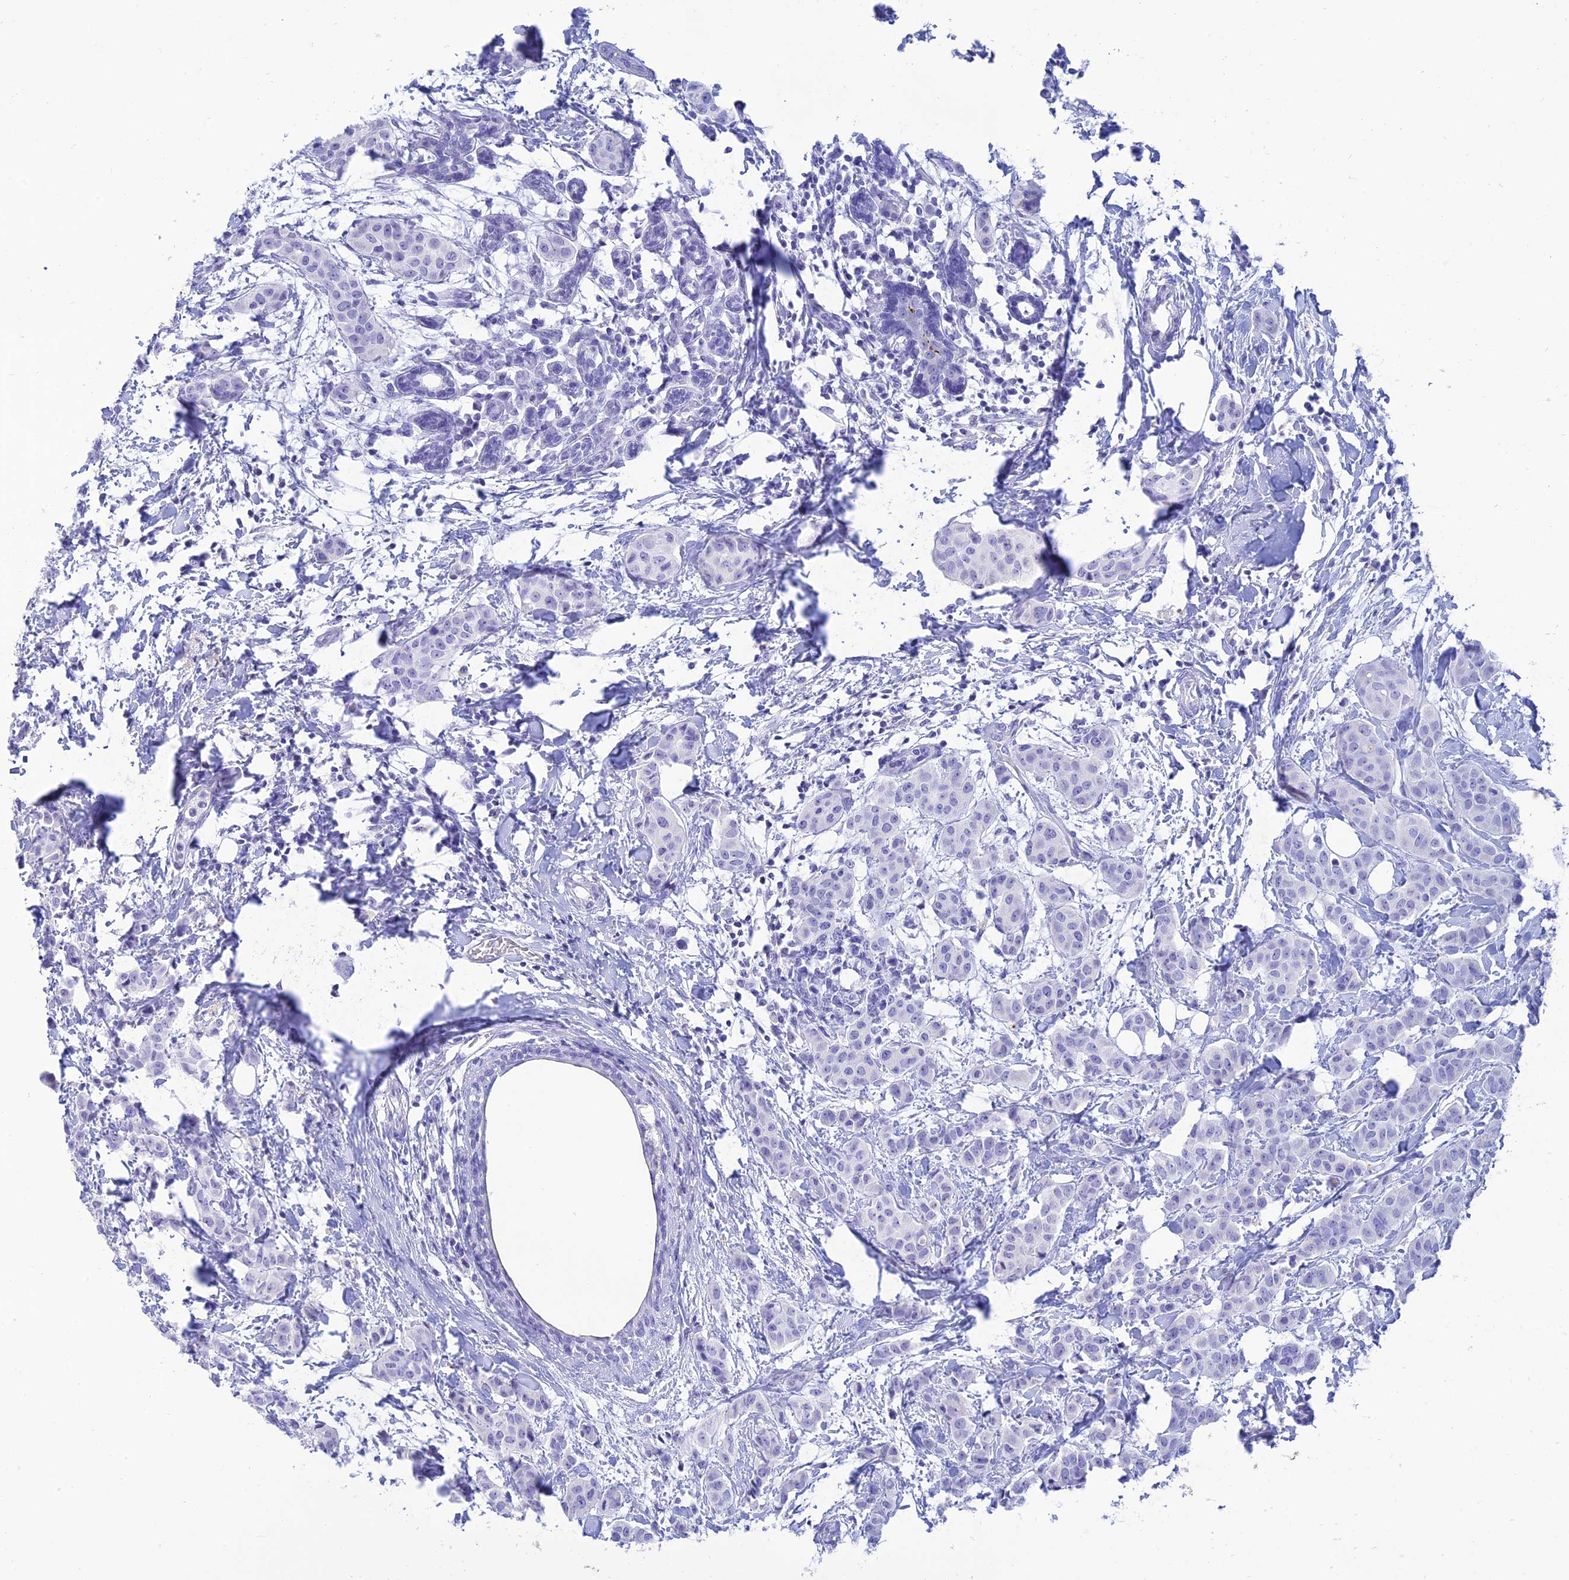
{"staining": {"intensity": "negative", "quantity": "none", "location": "none"}, "tissue": "breast cancer", "cell_type": "Tumor cells", "image_type": "cancer", "snomed": [{"axis": "morphology", "description": "Duct carcinoma"}, {"axis": "topography", "description": "Breast"}], "caption": "Tumor cells are negative for brown protein staining in breast infiltrating ductal carcinoma.", "gene": "MAL2", "patient": {"sex": "female", "age": 40}}